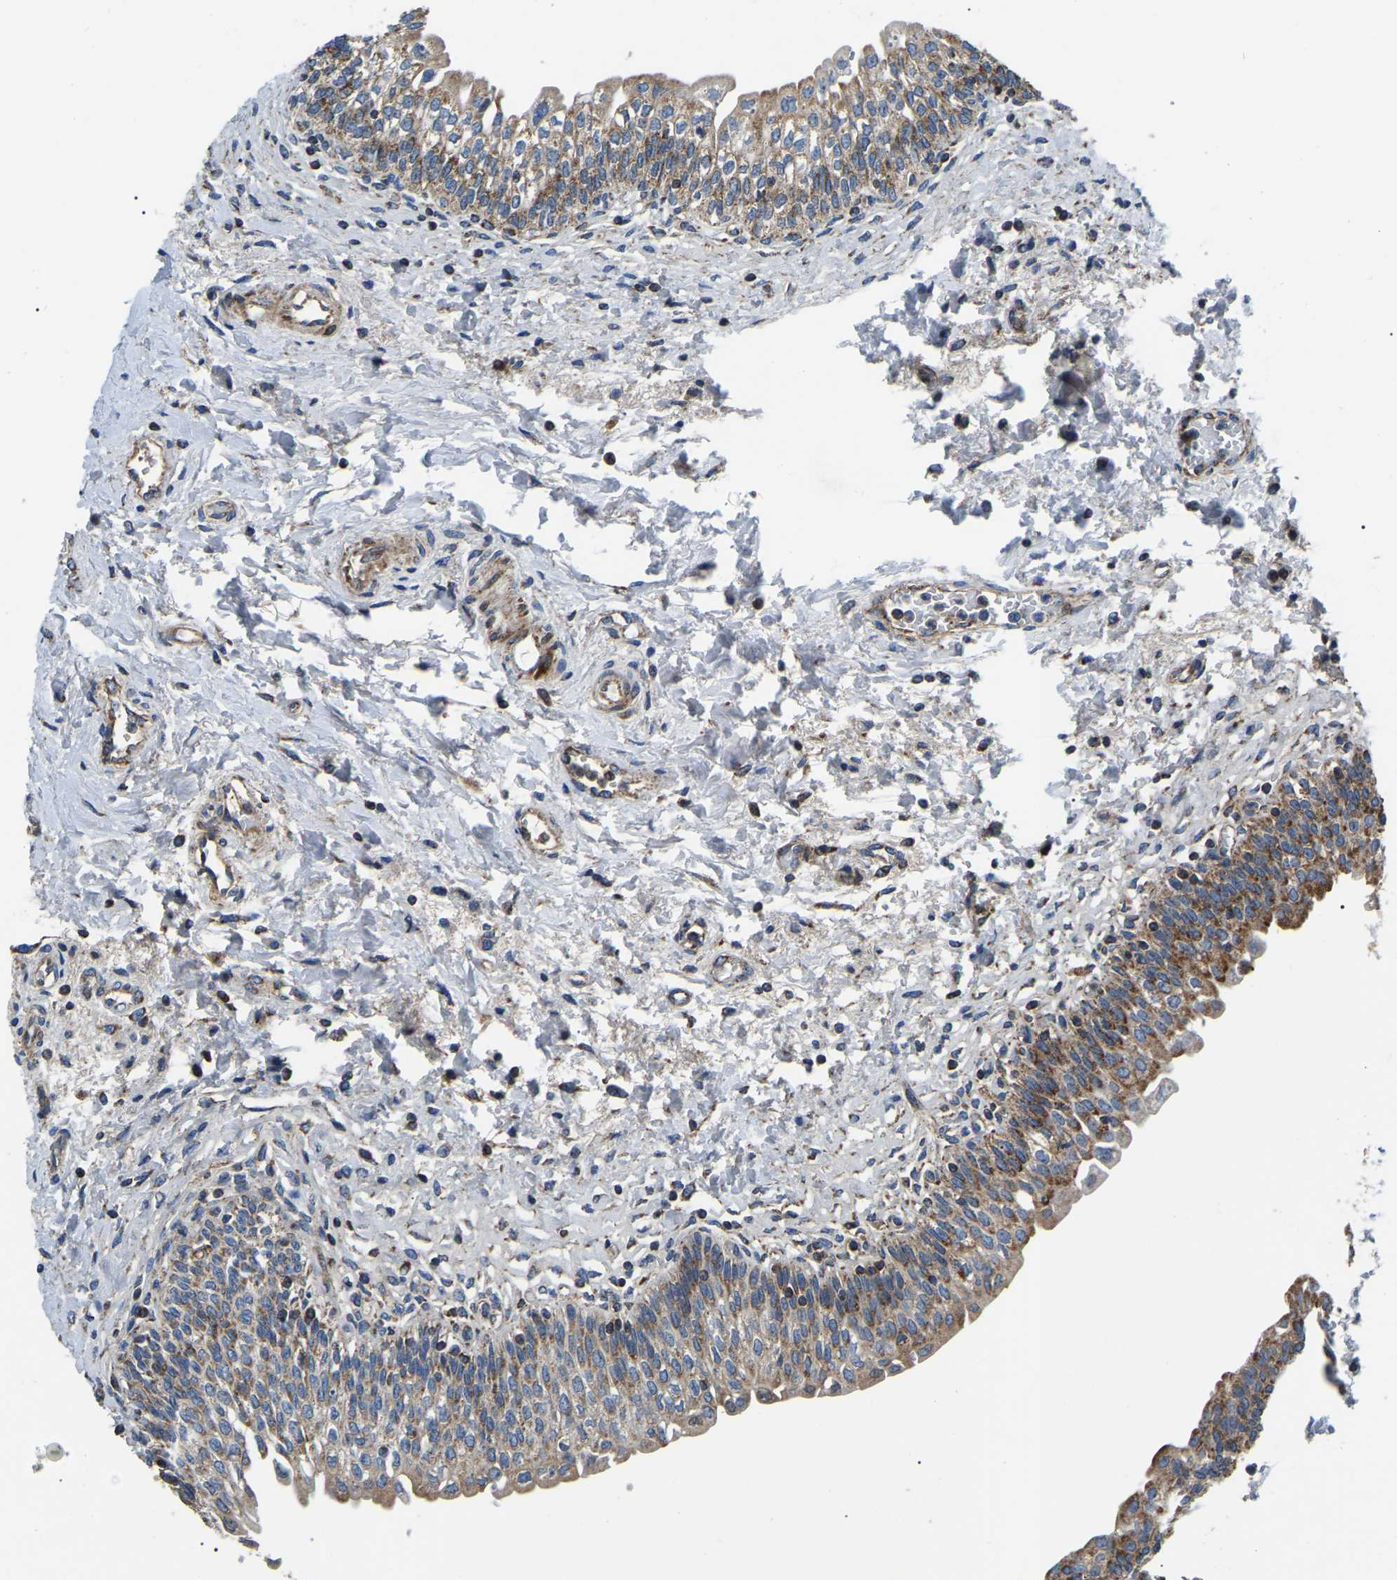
{"staining": {"intensity": "moderate", "quantity": ">75%", "location": "cytoplasmic/membranous"}, "tissue": "urinary bladder", "cell_type": "Urothelial cells", "image_type": "normal", "snomed": [{"axis": "morphology", "description": "Normal tissue, NOS"}, {"axis": "topography", "description": "Urinary bladder"}], "caption": "Protein analysis of normal urinary bladder displays moderate cytoplasmic/membranous positivity in approximately >75% of urothelial cells.", "gene": "PPM1E", "patient": {"sex": "male", "age": 55}}